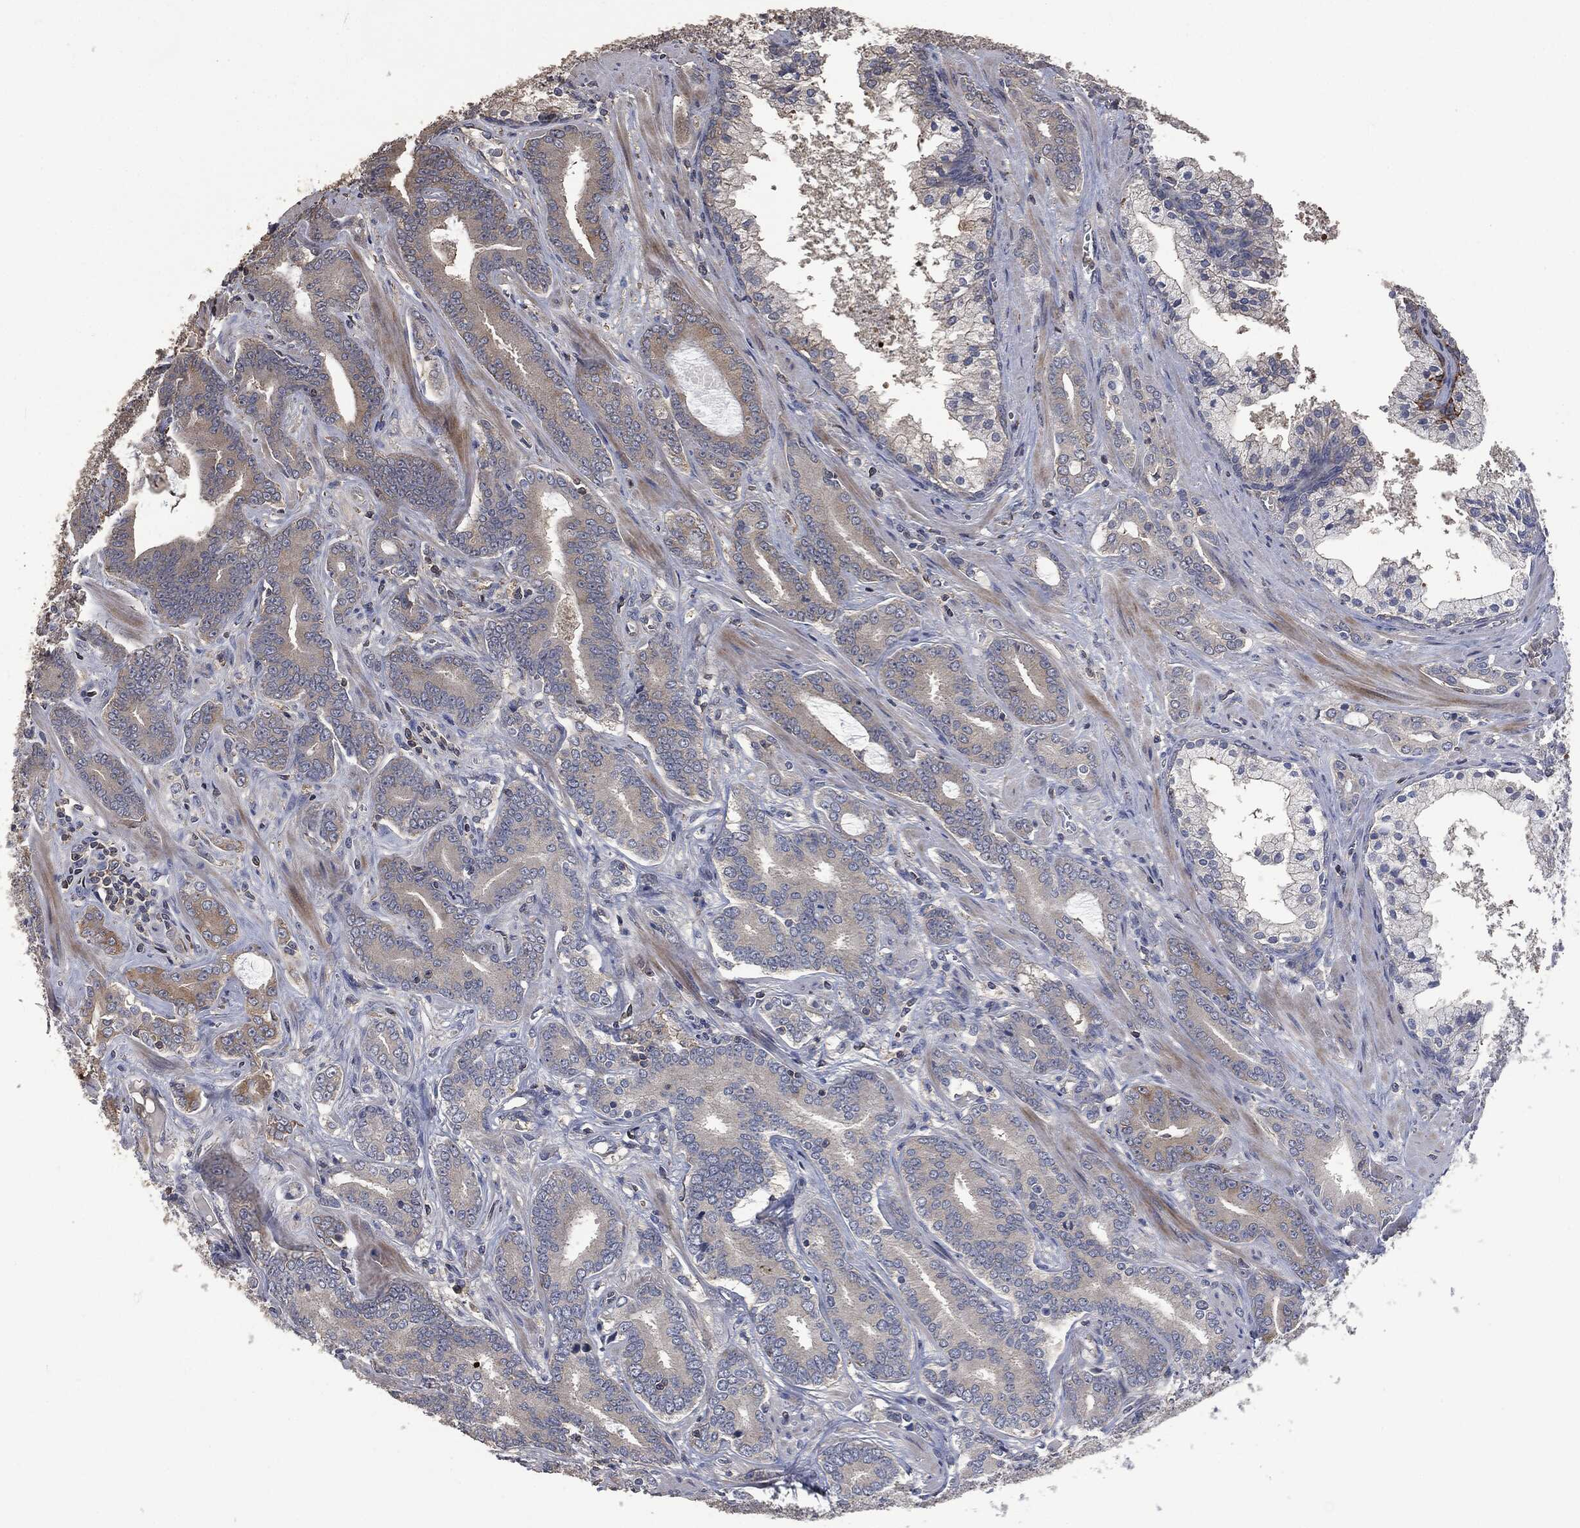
{"staining": {"intensity": "moderate", "quantity": "<25%", "location": "cytoplasmic/membranous"}, "tissue": "prostate cancer", "cell_type": "Tumor cells", "image_type": "cancer", "snomed": [{"axis": "morphology", "description": "Adenocarcinoma, NOS"}, {"axis": "topography", "description": "Prostate"}], "caption": "Tumor cells display moderate cytoplasmic/membranous positivity in about <25% of cells in prostate cancer (adenocarcinoma).", "gene": "MSLN", "patient": {"sex": "male", "age": 55}}